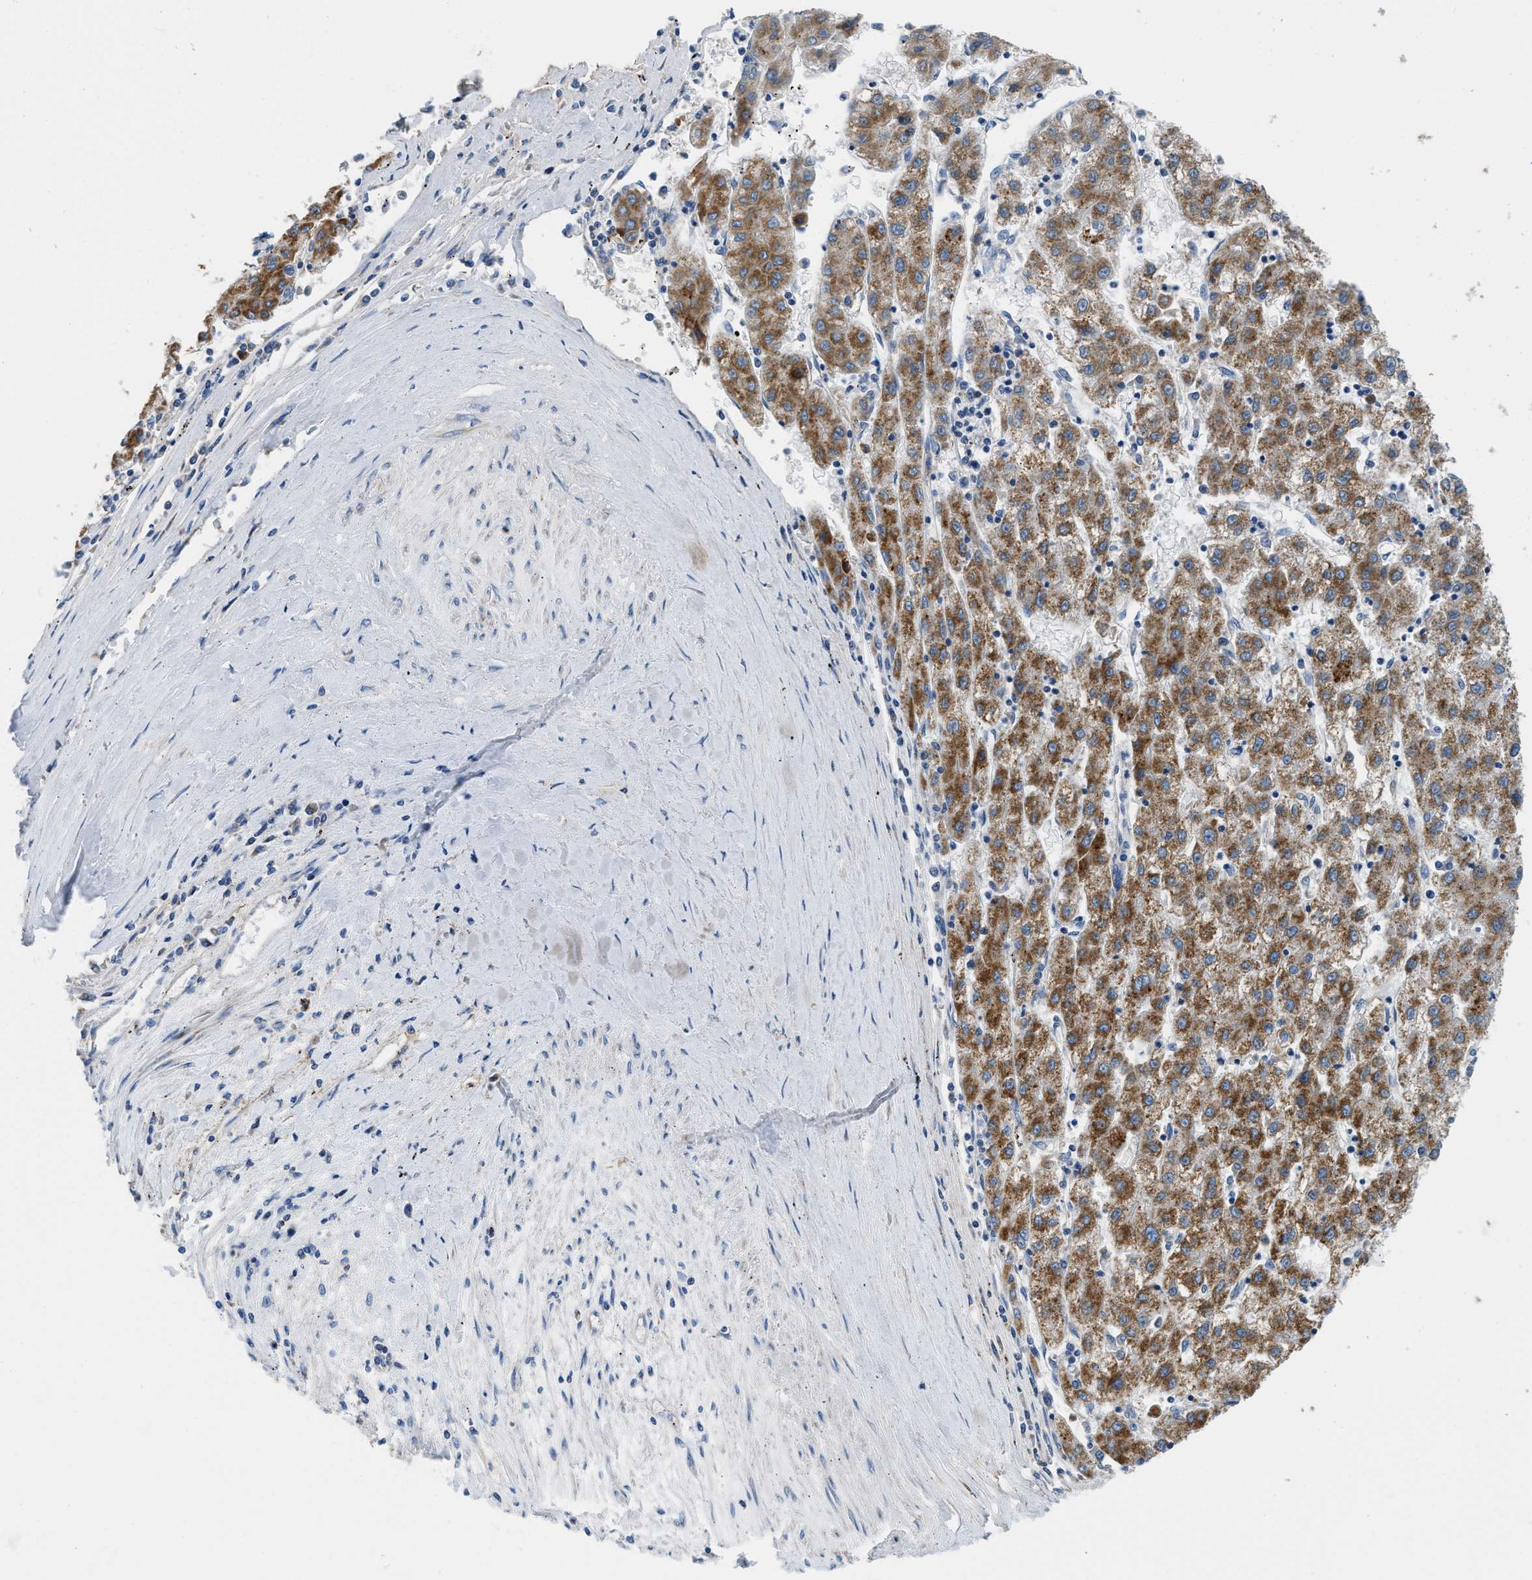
{"staining": {"intensity": "moderate", "quantity": ">75%", "location": "cytoplasmic/membranous"}, "tissue": "liver cancer", "cell_type": "Tumor cells", "image_type": "cancer", "snomed": [{"axis": "morphology", "description": "Carcinoma, Hepatocellular, NOS"}, {"axis": "topography", "description": "Liver"}], "caption": "Human hepatocellular carcinoma (liver) stained with a brown dye demonstrates moderate cytoplasmic/membranous positive staining in about >75% of tumor cells.", "gene": "SLC25A13", "patient": {"sex": "male", "age": 72}}